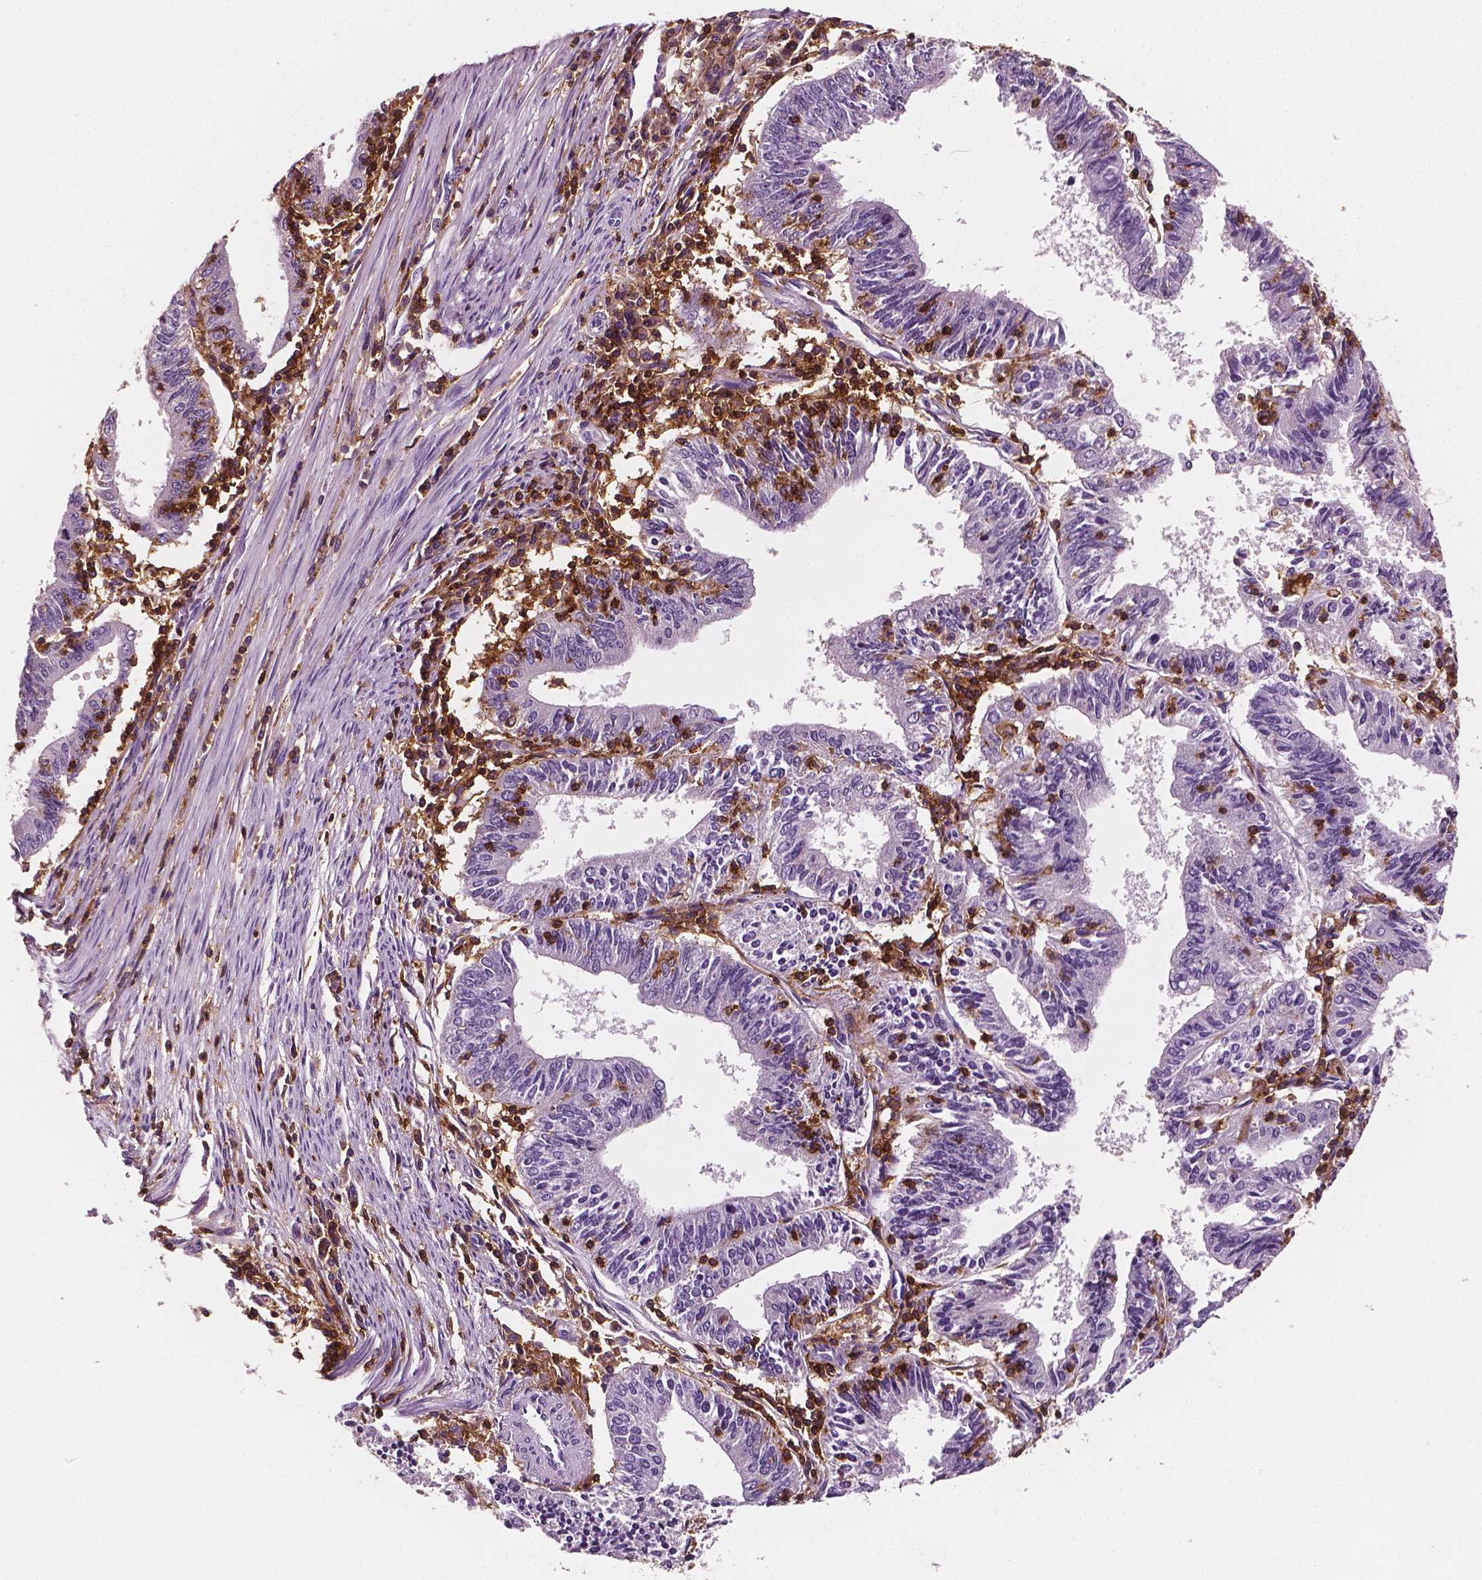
{"staining": {"intensity": "negative", "quantity": "none", "location": "none"}, "tissue": "endometrial cancer", "cell_type": "Tumor cells", "image_type": "cancer", "snomed": [{"axis": "morphology", "description": "Adenocarcinoma, NOS"}, {"axis": "topography", "description": "Endometrium"}], "caption": "The image reveals no significant expression in tumor cells of endometrial cancer (adenocarcinoma). (DAB immunohistochemistry (IHC), high magnification).", "gene": "PTPRC", "patient": {"sex": "female", "age": 82}}